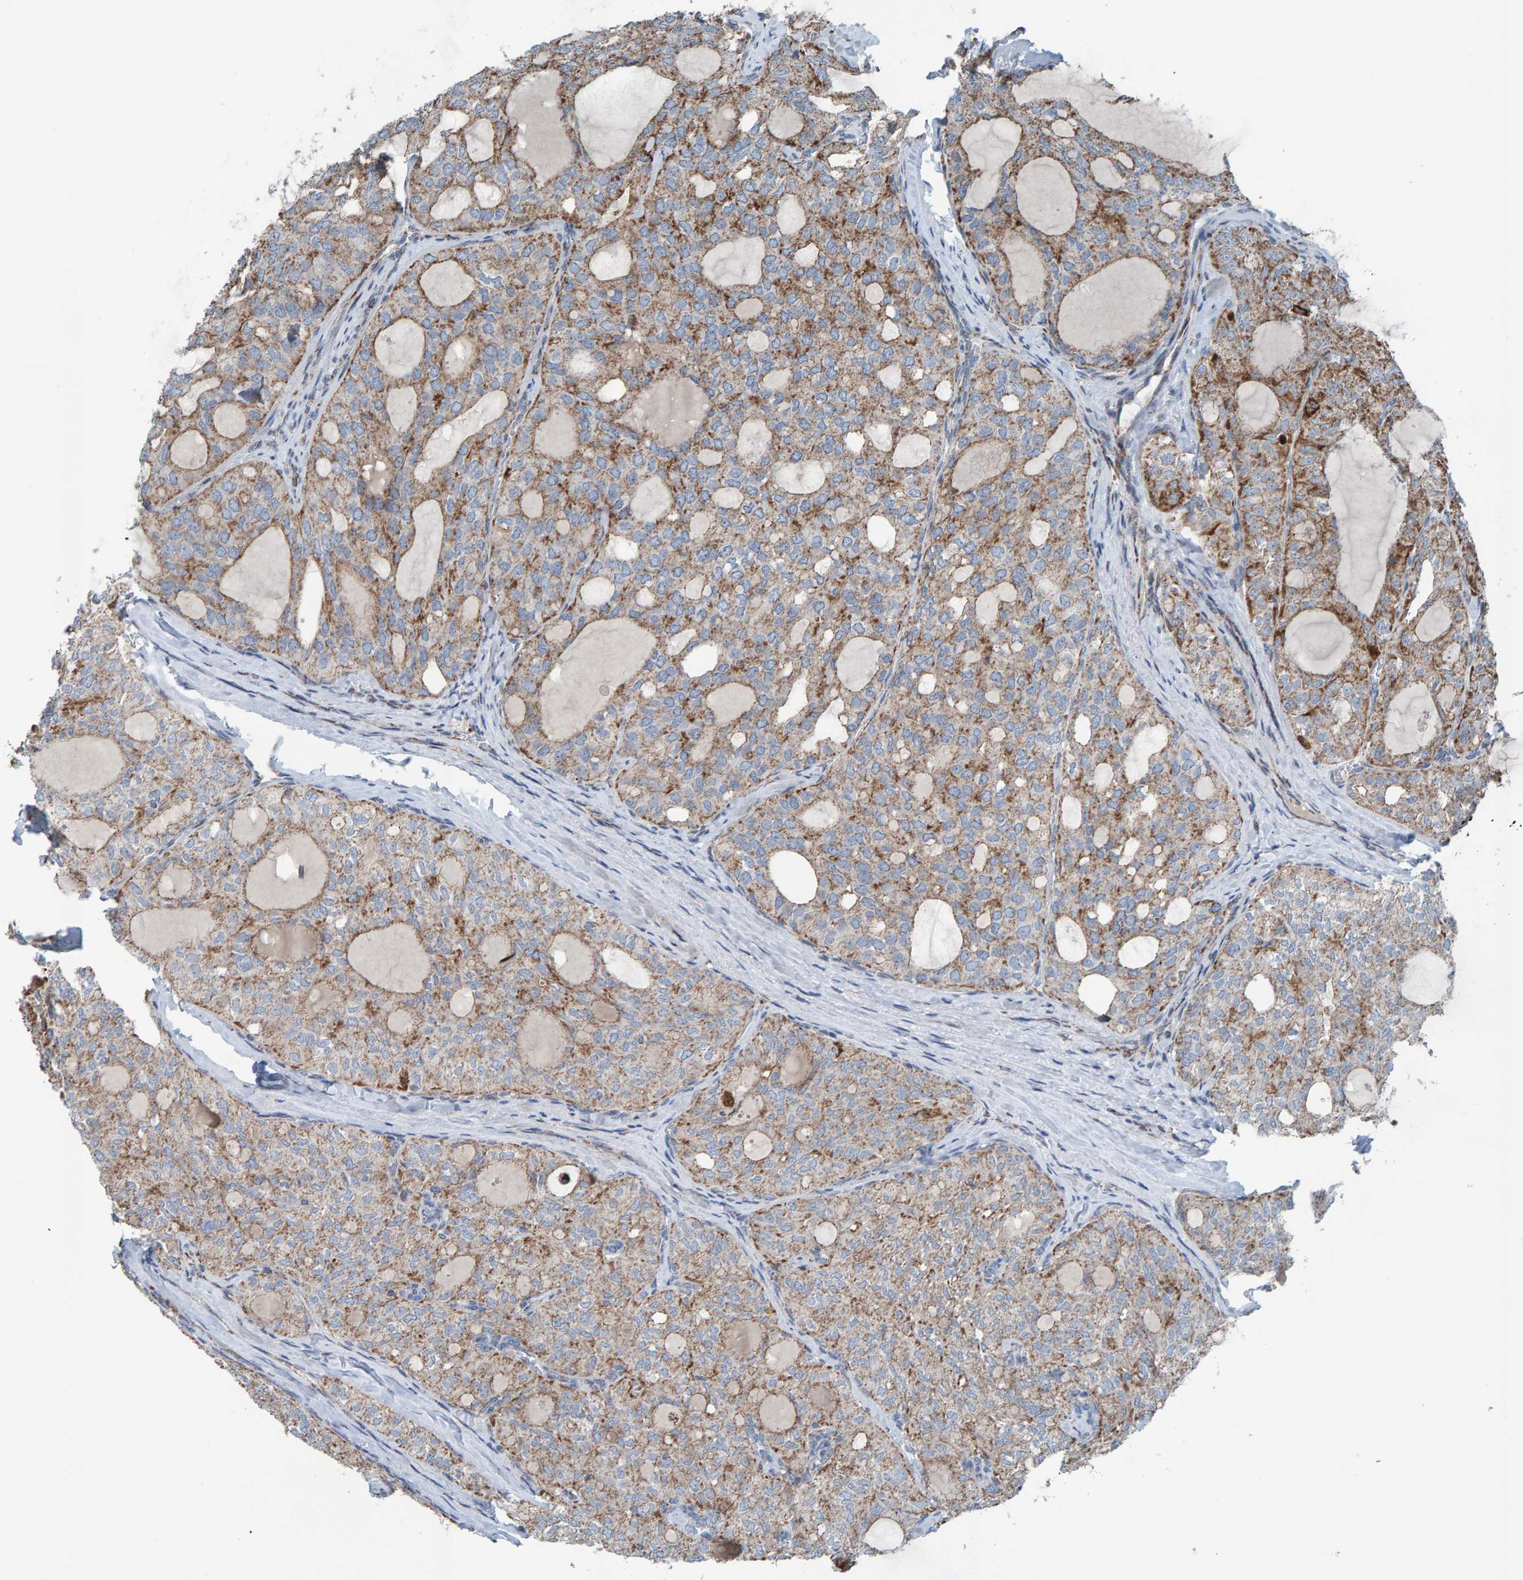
{"staining": {"intensity": "moderate", "quantity": "25%-75%", "location": "cytoplasmic/membranous"}, "tissue": "thyroid cancer", "cell_type": "Tumor cells", "image_type": "cancer", "snomed": [{"axis": "morphology", "description": "Follicular adenoma carcinoma, NOS"}, {"axis": "topography", "description": "Thyroid gland"}], "caption": "Follicular adenoma carcinoma (thyroid) stained with a brown dye displays moderate cytoplasmic/membranous positive staining in about 25%-75% of tumor cells.", "gene": "ZNF48", "patient": {"sex": "male", "age": 75}}